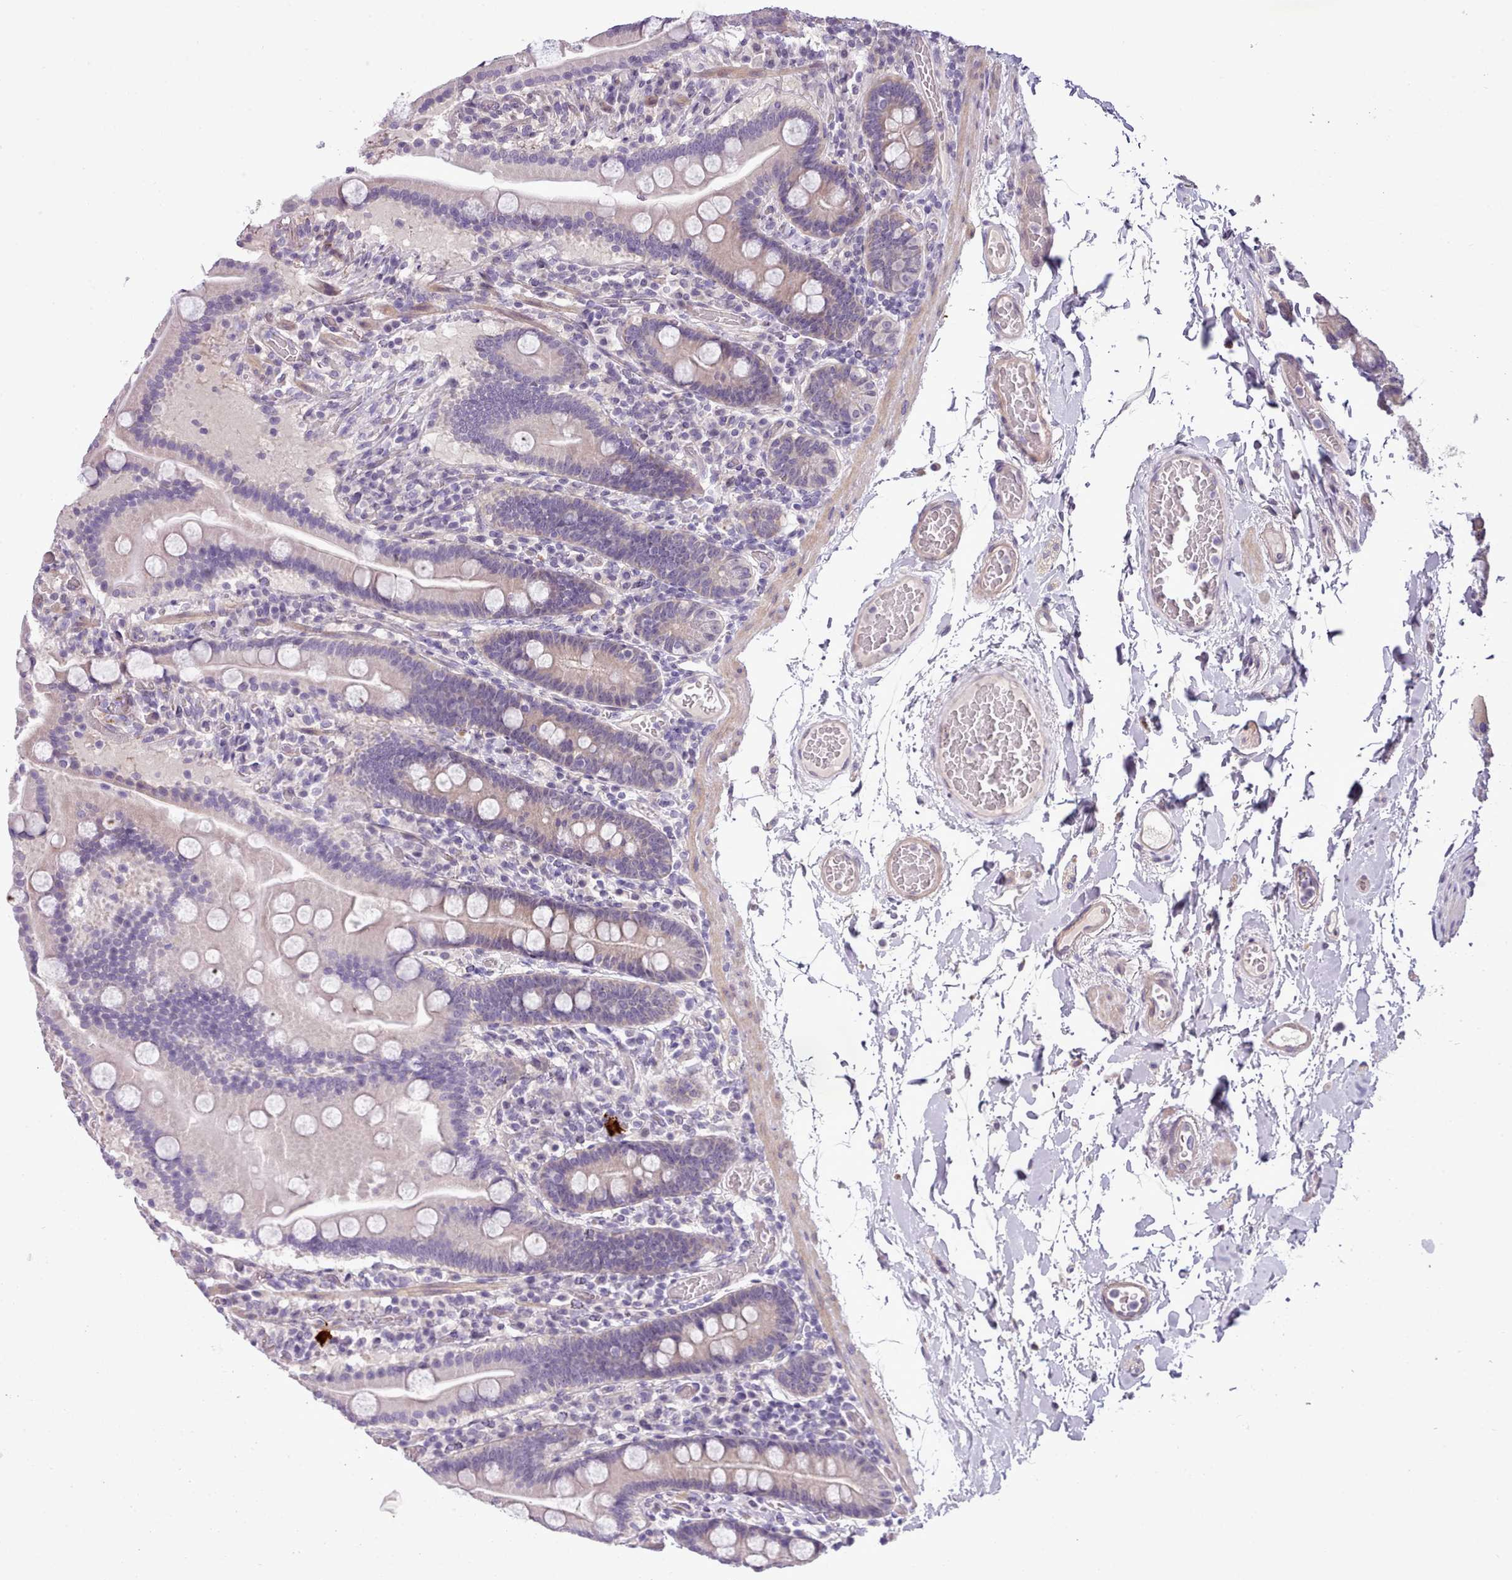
{"staining": {"intensity": "negative", "quantity": "none", "location": "none"}, "tissue": "duodenum", "cell_type": "Glandular cells", "image_type": "normal", "snomed": [{"axis": "morphology", "description": "Normal tissue, NOS"}, {"axis": "topography", "description": "Duodenum"}], "caption": "Glandular cells are negative for protein expression in benign human duodenum.", "gene": "SETX", "patient": {"sex": "male", "age": 55}}